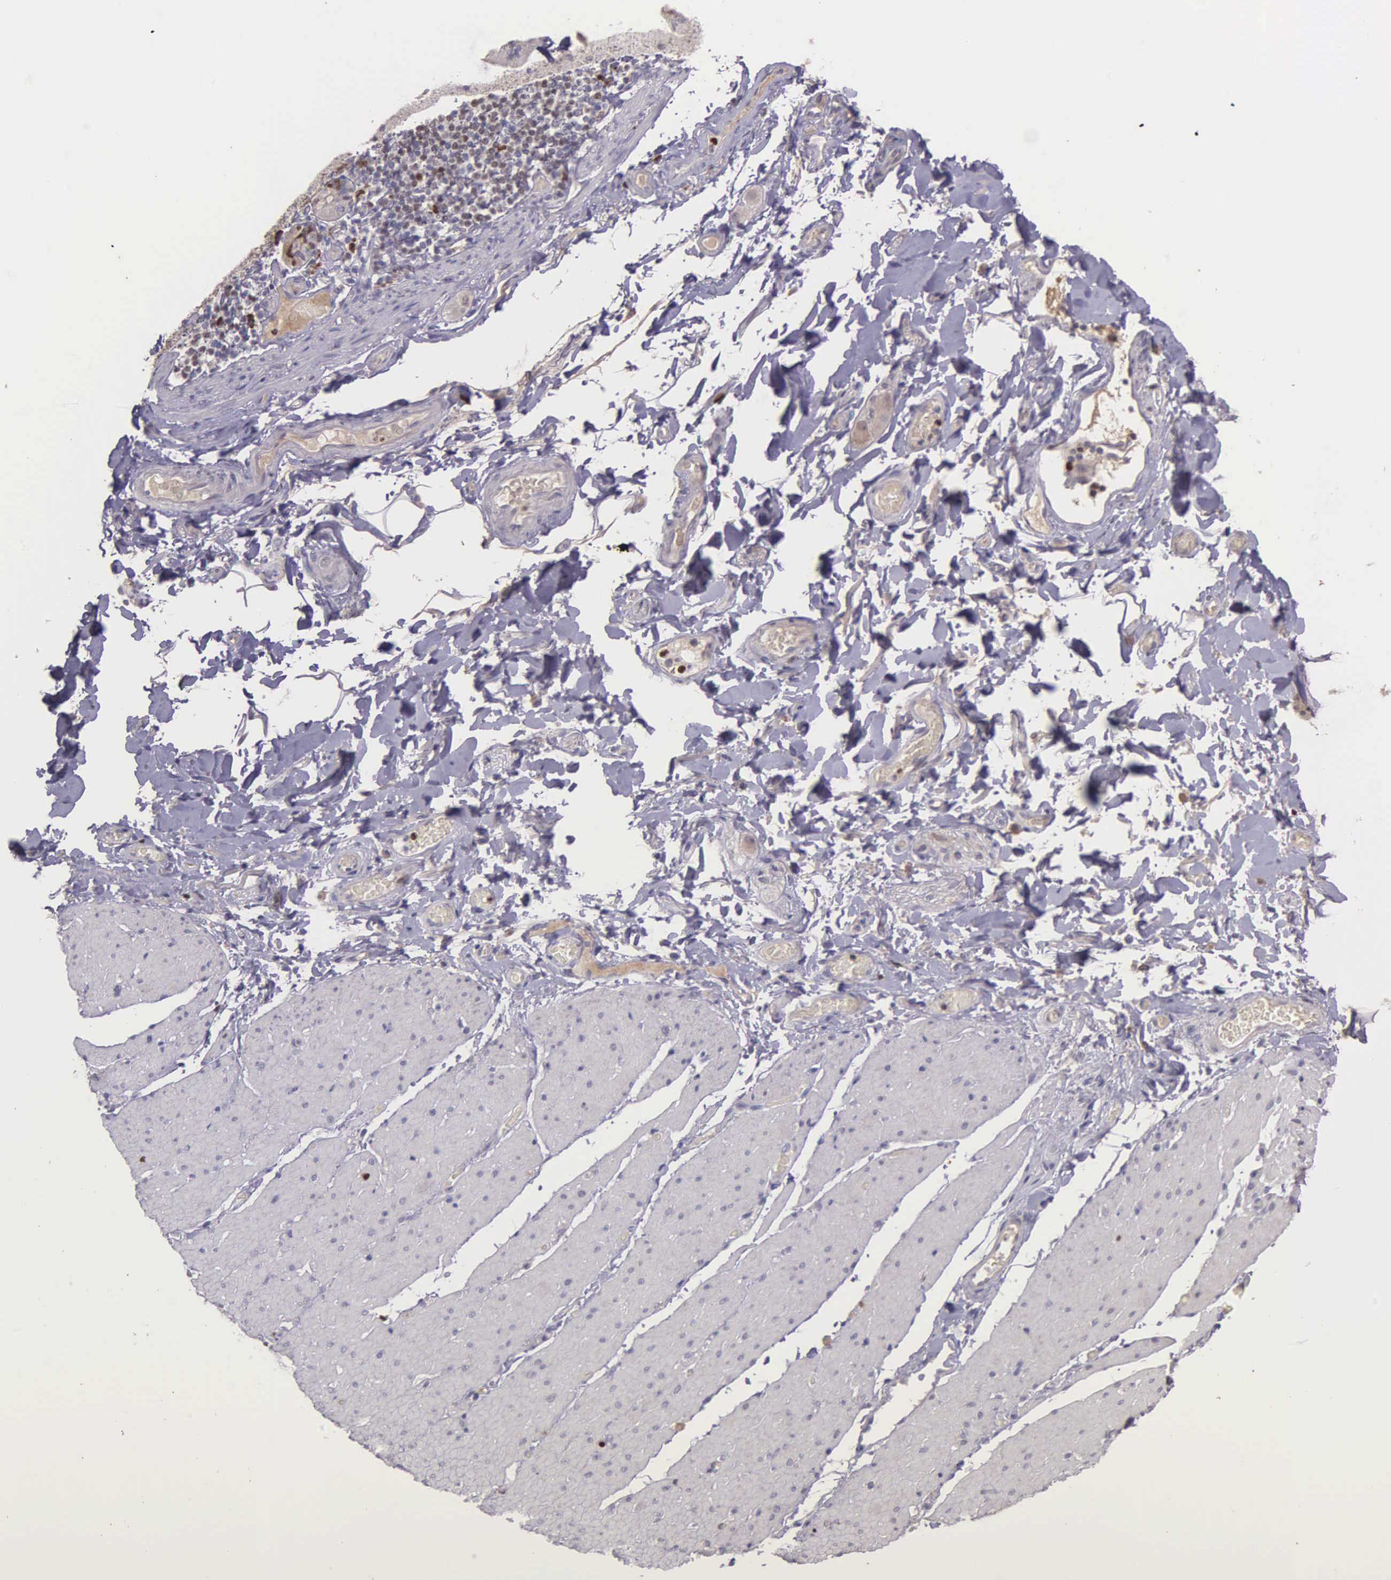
{"staining": {"intensity": "negative", "quantity": "none", "location": "none"}, "tissue": "adipose tissue", "cell_type": "Adipocytes", "image_type": "normal", "snomed": [{"axis": "morphology", "description": "Normal tissue, NOS"}, {"axis": "topography", "description": "Duodenum"}], "caption": "A histopathology image of adipose tissue stained for a protein demonstrates no brown staining in adipocytes.", "gene": "MCM5", "patient": {"sex": "male", "age": 63}}